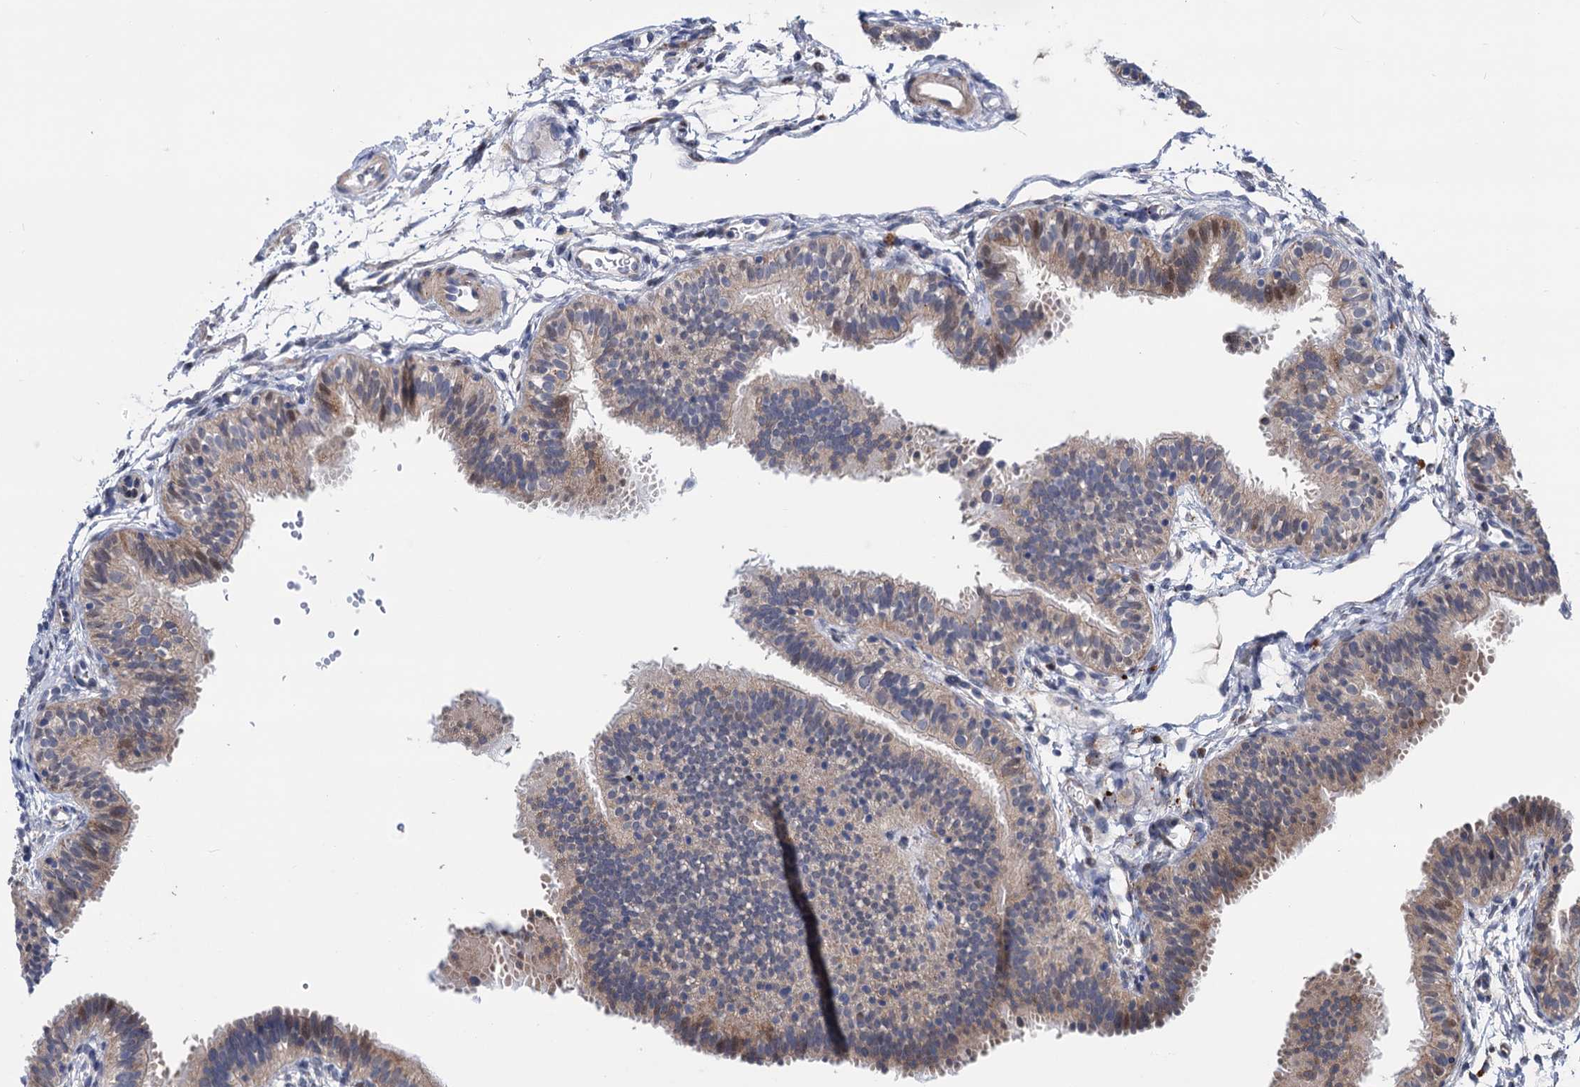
{"staining": {"intensity": "weak", "quantity": "25%-75%", "location": "cytoplasmic/membranous"}, "tissue": "fallopian tube", "cell_type": "Glandular cells", "image_type": "normal", "snomed": [{"axis": "morphology", "description": "Normal tissue, NOS"}, {"axis": "topography", "description": "Fallopian tube"}], "caption": "Fallopian tube was stained to show a protein in brown. There is low levels of weak cytoplasmic/membranous staining in about 25%-75% of glandular cells. The staining was performed using DAB to visualize the protein expression in brown, while the nuclei were stained in blue with hematoxylin (Magnification: 20x).", "gene": "UBR1", "patient": {"sex": "female", "age": 35}}